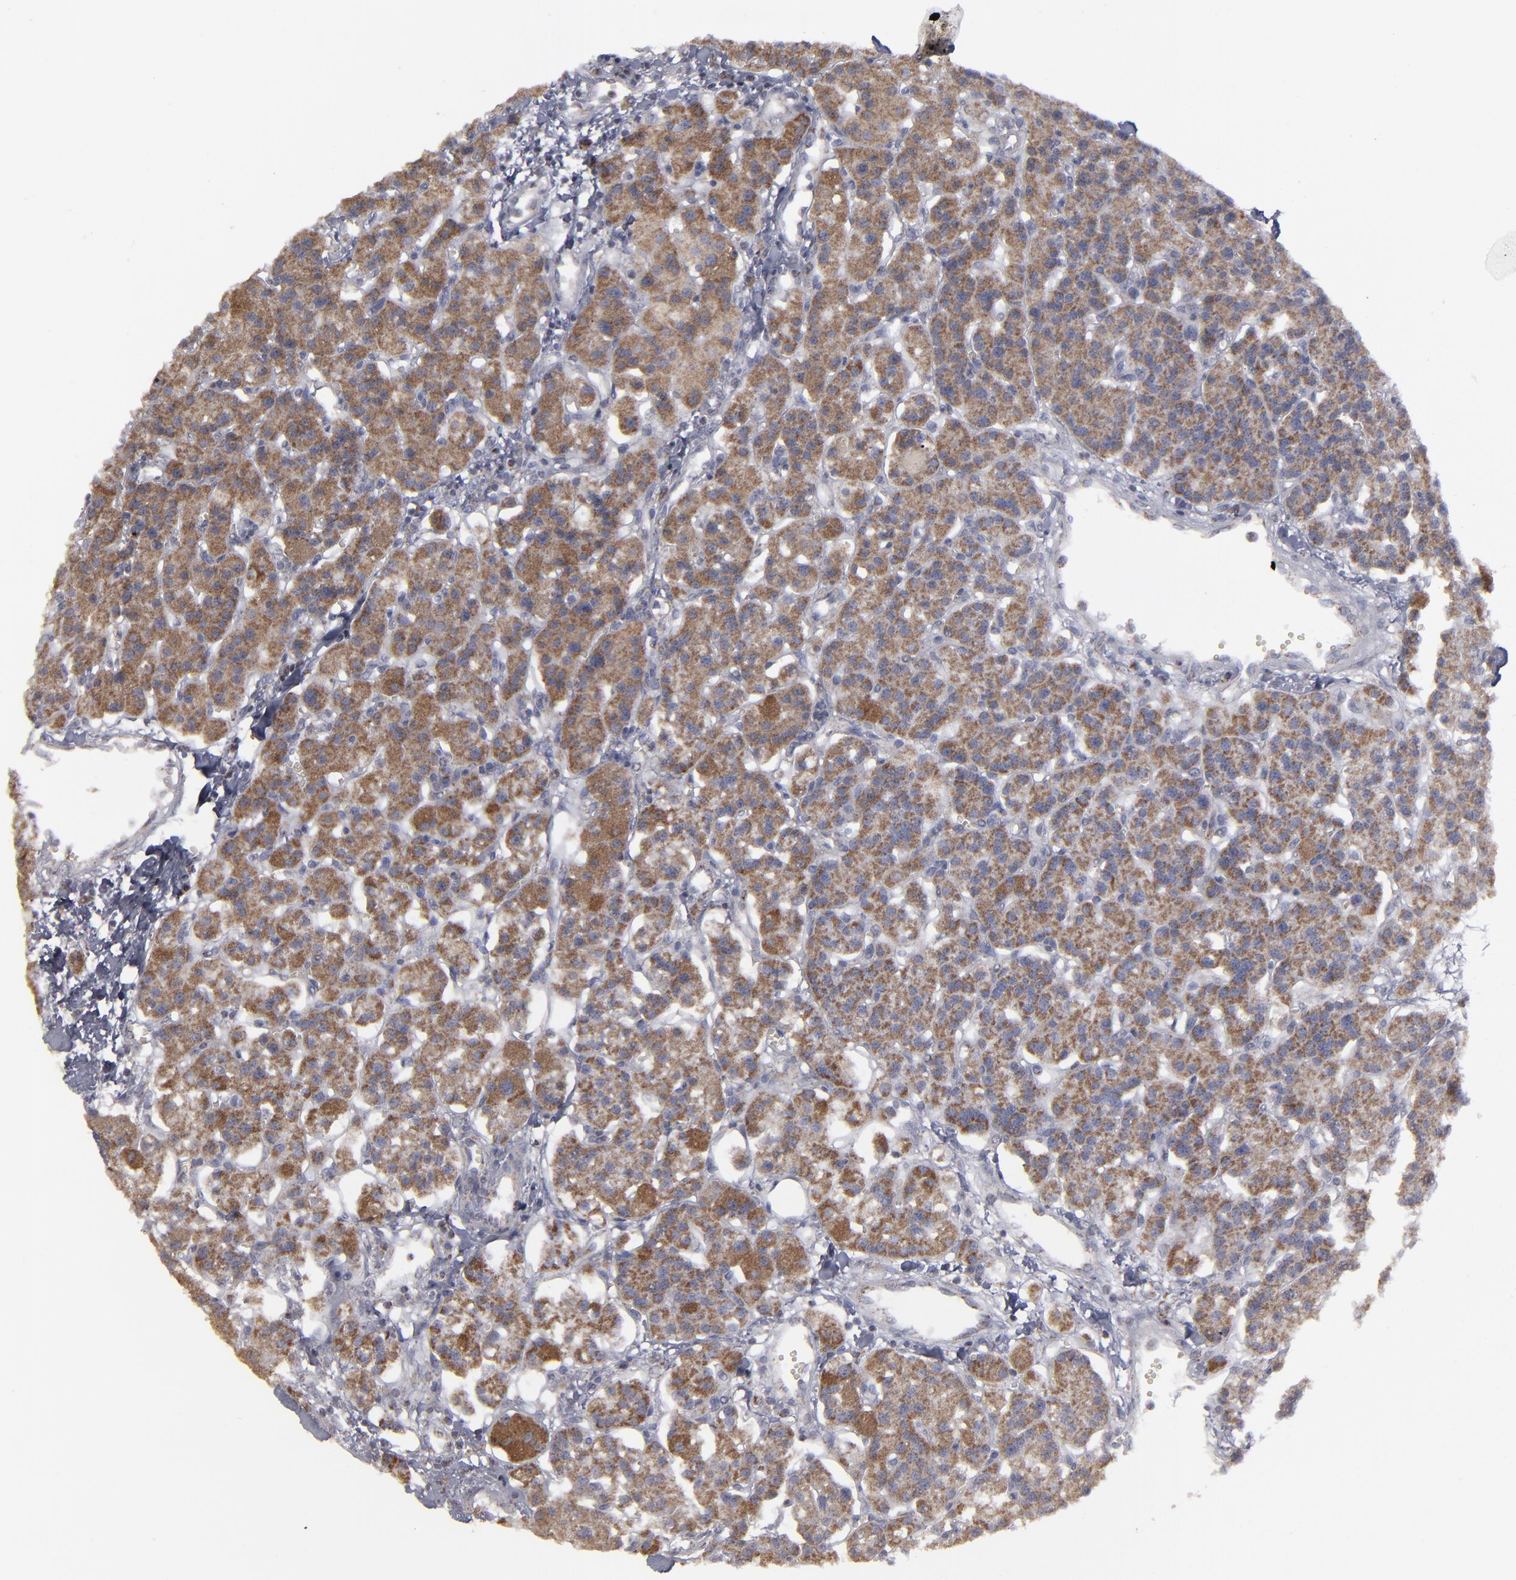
{"staining": {"intensity": "moderate", "quantity": ">75%", "location": "cytoplasmic/membranous"}, "tissue": "parathyroid gland", "cell_type": "Glandular cells", "image_type": "normal", "snomed": [{"axis": "morphology", "description": "Normal tissue, NOS"}, {"axis": "topography", "description": "Parathyroid gland"}], "caption": "An image showing moderate cytoplasmic/membranous expression in approximately >75% of glandular cells in normal parathyroid gland, as visualized by brown immunohistochemical staining.", "gene": "MYOM2", "patient": {"sex": "female", "age": 58}}